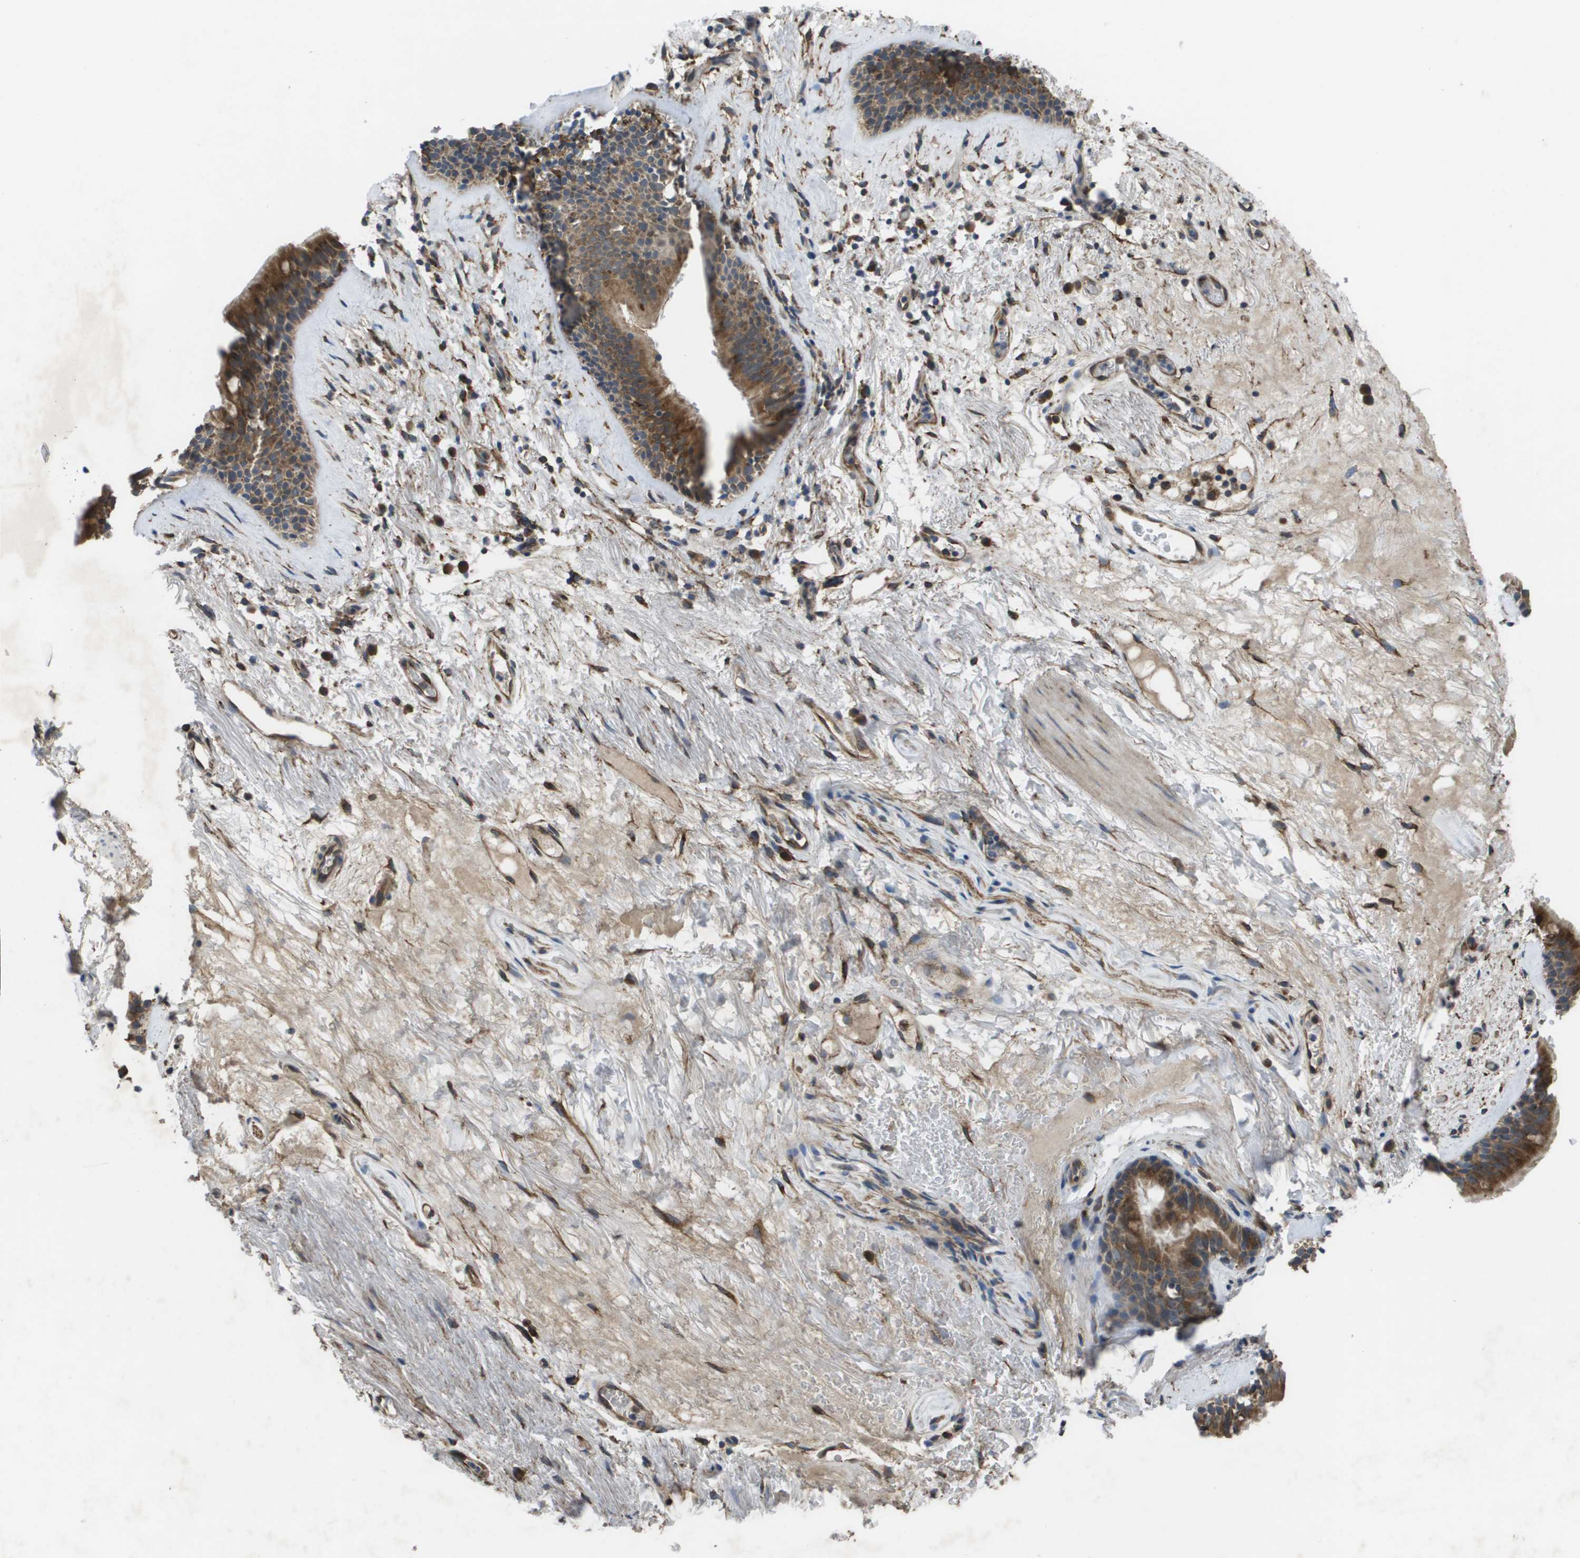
{"staining": {"intensity": "weak", "quantity": ">75%", "location": "cytoplasmic/membranous"}, "tissue": "bronchus", "cell_type": "Respiratory epithelial cells", "image_type": "normal", "snomed": [{"axis": "morphology", "description": "Normal tissue, NOS"}, {"axis": "topography", "description": "Cartilage tissue"}], "caption": "Respiratory epithelial cells demonstrate weak cytoplasmic/membranous positivity in approximately >75% of cells in unremarkable bronchus. (Brightfield microscopy of DAB IHC at high magnification).", "gene": "CLCN2", "patient": {"sex": "female", "age": 63}}